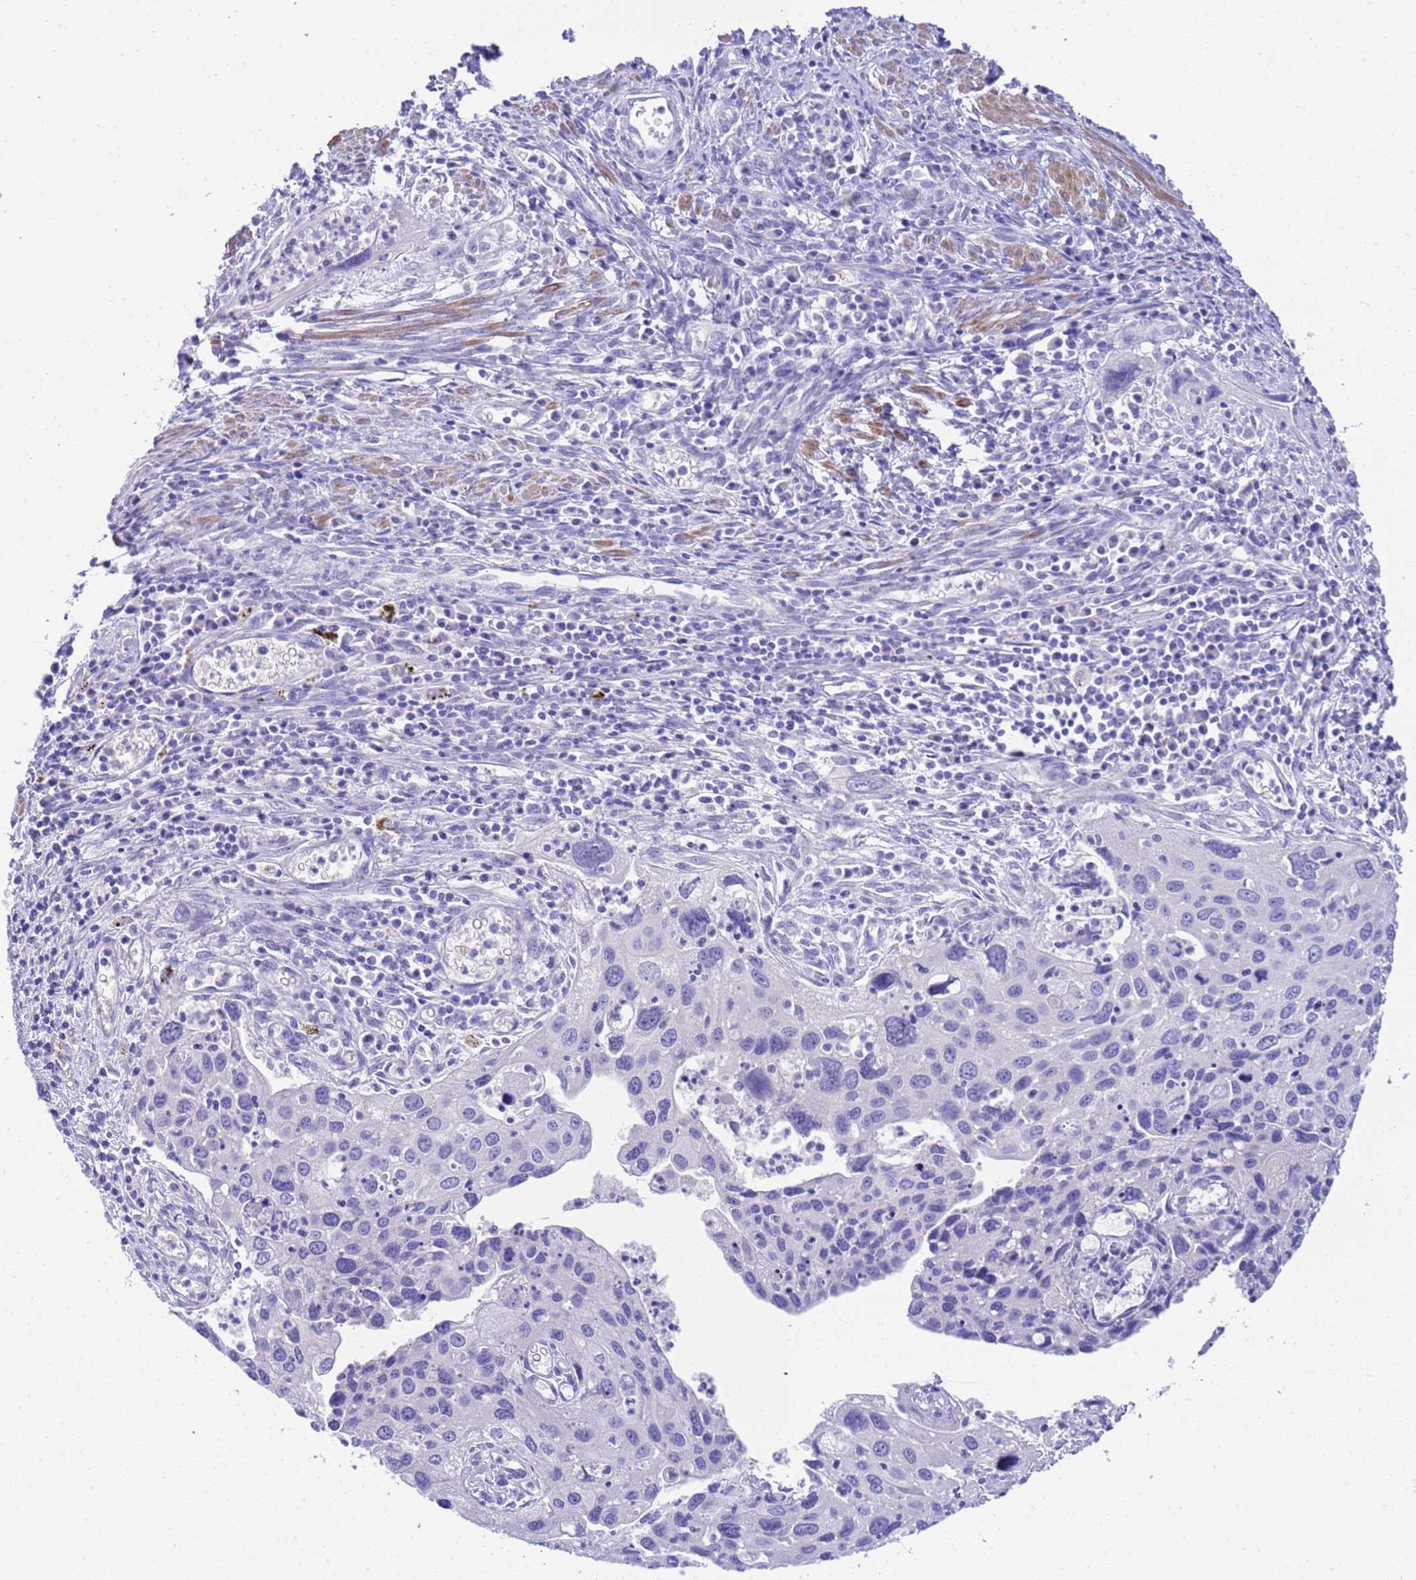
{"staining": {"intensity": "negative", "quantity": "none", "location": "none"}, "tissue": "cervical cancer", "cell_type": "Tumor cells", "image_type": "cancer", "snomed": [{"axis": "morphology", "description": "Squamous cell carcinoma, NOS"}, {"axis": "topography", "description": "Cervix"}], "caption": "This is a photomicrograph of immunohistochemistry staining of cervical cancer (squamous cell carcinoma), which shows no positivity in tumor cells. The staining was performed using DAB to visualize the protein expression in brown, while the nuclei were stained in blue with hematoxylin (Magnification: 20x).", "gene": "USP38", "patient": {"sex": "female", "age": 55}}